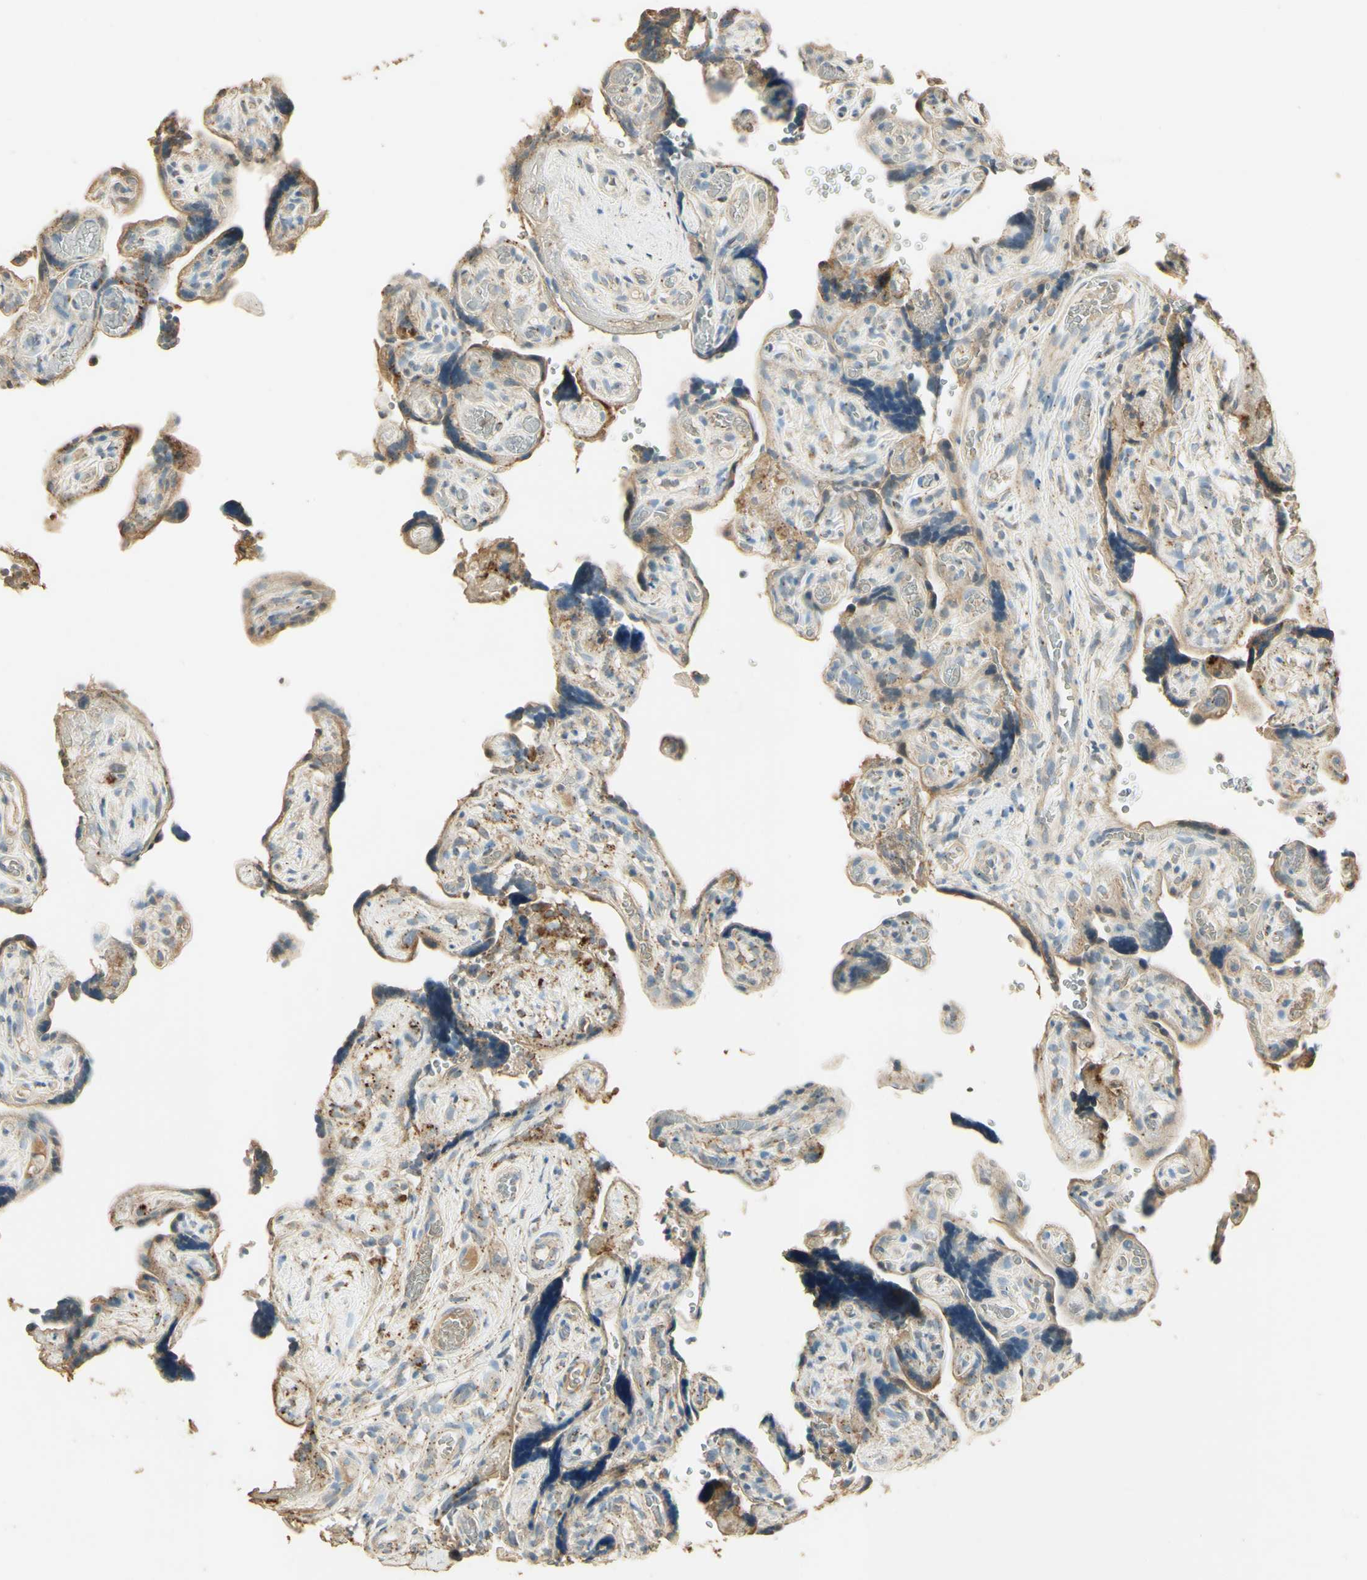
{"staining": {"intensity": "weak", "quantity": ">75%", "location": "cytoplasmic/membranous"}, "tissue": "placenta", "cell_type": "Decidual cells", "image_type": "normal", "snomed": [{"axis": "morphology", "description": "Normal tissue, NOS"}, {"axis": "topography", "description": "Placenta"}], "caption": "The micrograph shows a brown stain indicating the presence of a protein in the cytoplasmic/membranous of decidual cells in placenta. The staining was performed using DAB (3,3'-diaminobenzidine), with brown indicating positive protein expression. Nuclei are stained blue with hematoxylin.", "gene": "ARHGEF17", "patient": {"sex": "female", "age": 30}}